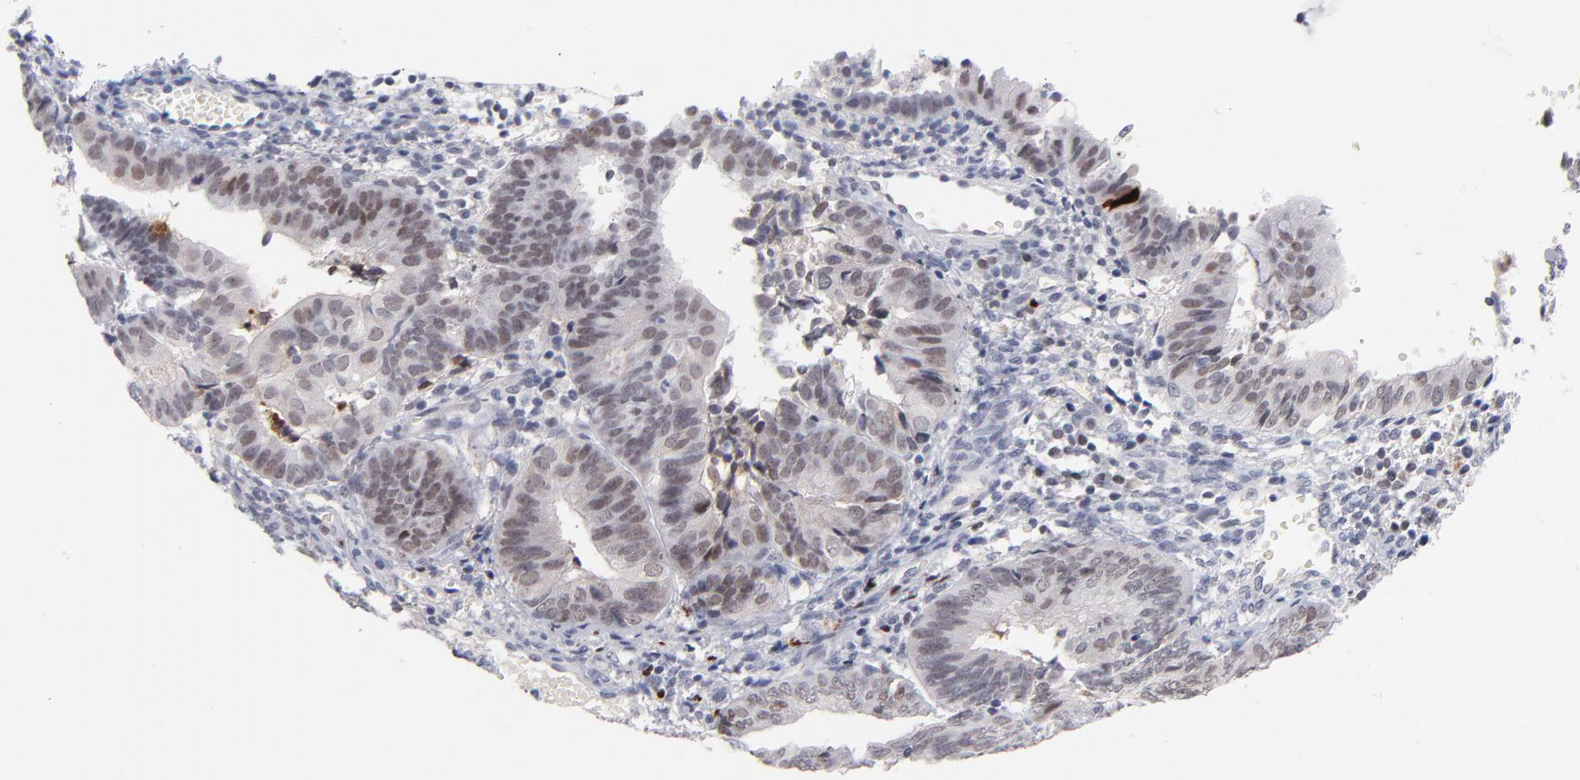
{"staining": {"intensity": "weak", "quantity": "25%-75%", "location": "nuclear"}, "tissue": "endometrial cancer", "cell_type": "Tumor cells", "image_type": "cancer", "snomed": [{"axis": "morphology", "description": "Adenocarcinoma, NOS"}, {"axis": "topography", "description": "Endometrium"}], "caption": "Adenocarcinoma (endometrial) tissue exhibits weak nuclear positivity in about 25%-75% of tumor cells", "gene": "PARP1", "patient": {"sex": "female", "age": 63}}